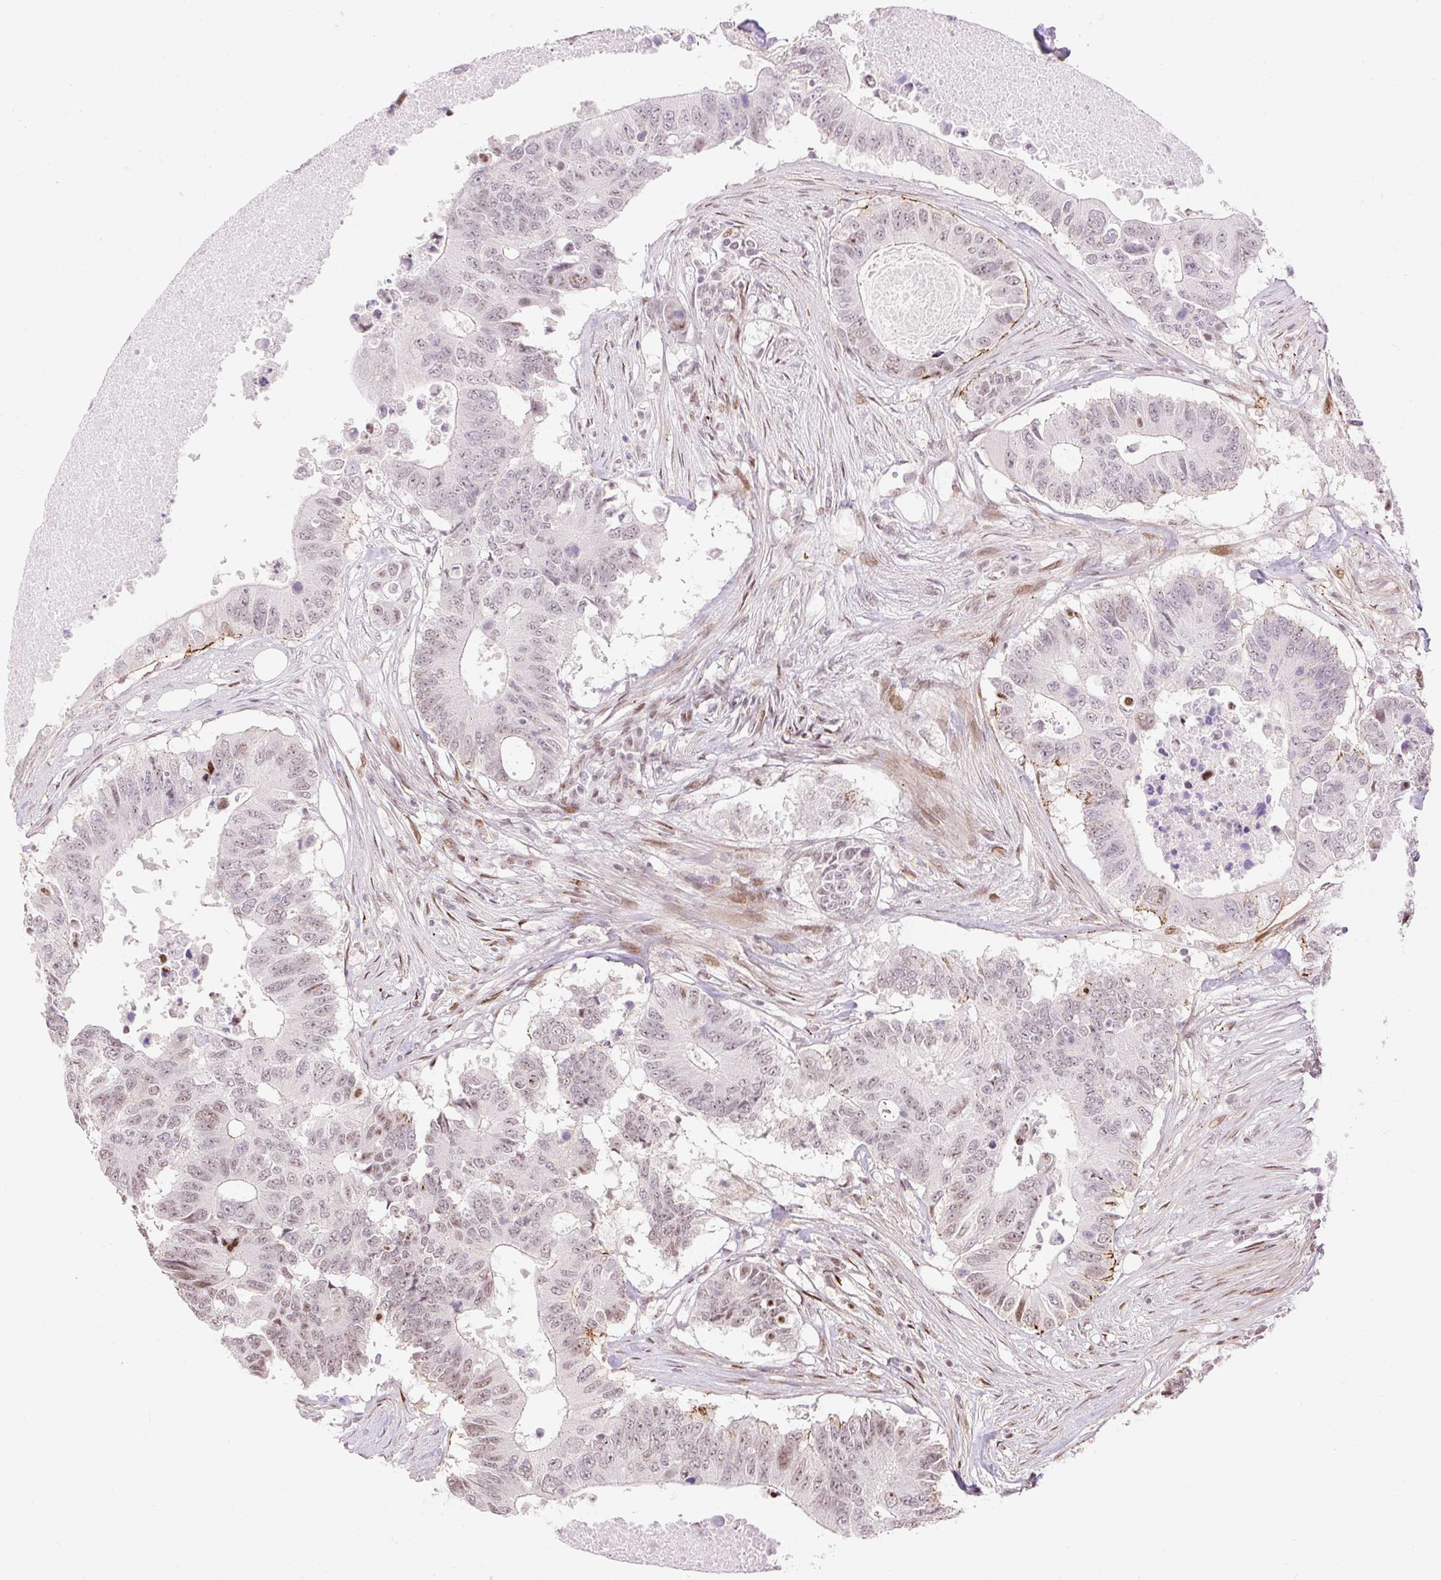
{"staining": {"intensity": "weak", "quantity": "25%-75%", "location": "cytoplasmic/membranous,nuclear"}, "tissue": "colorectal cancer", "cell_type": "Tumor cells", "image_type": "cancer", "snomed": [{"axis": "morphology", "description": "Adenocarcinoma, NOS"}, {"axis": "topography", "description": "Colon"}], "caption": "Protein staining reveals weak cytoplasmic/membranous and nuclear staining in approximately 25%-75% of tumor cells in colorectal cancer. (brown staining indicates protein expression, while blue staining denotes nuclei).", "gene": "RIPPLY3", "patient": {"sex": "male", "age": 71}}